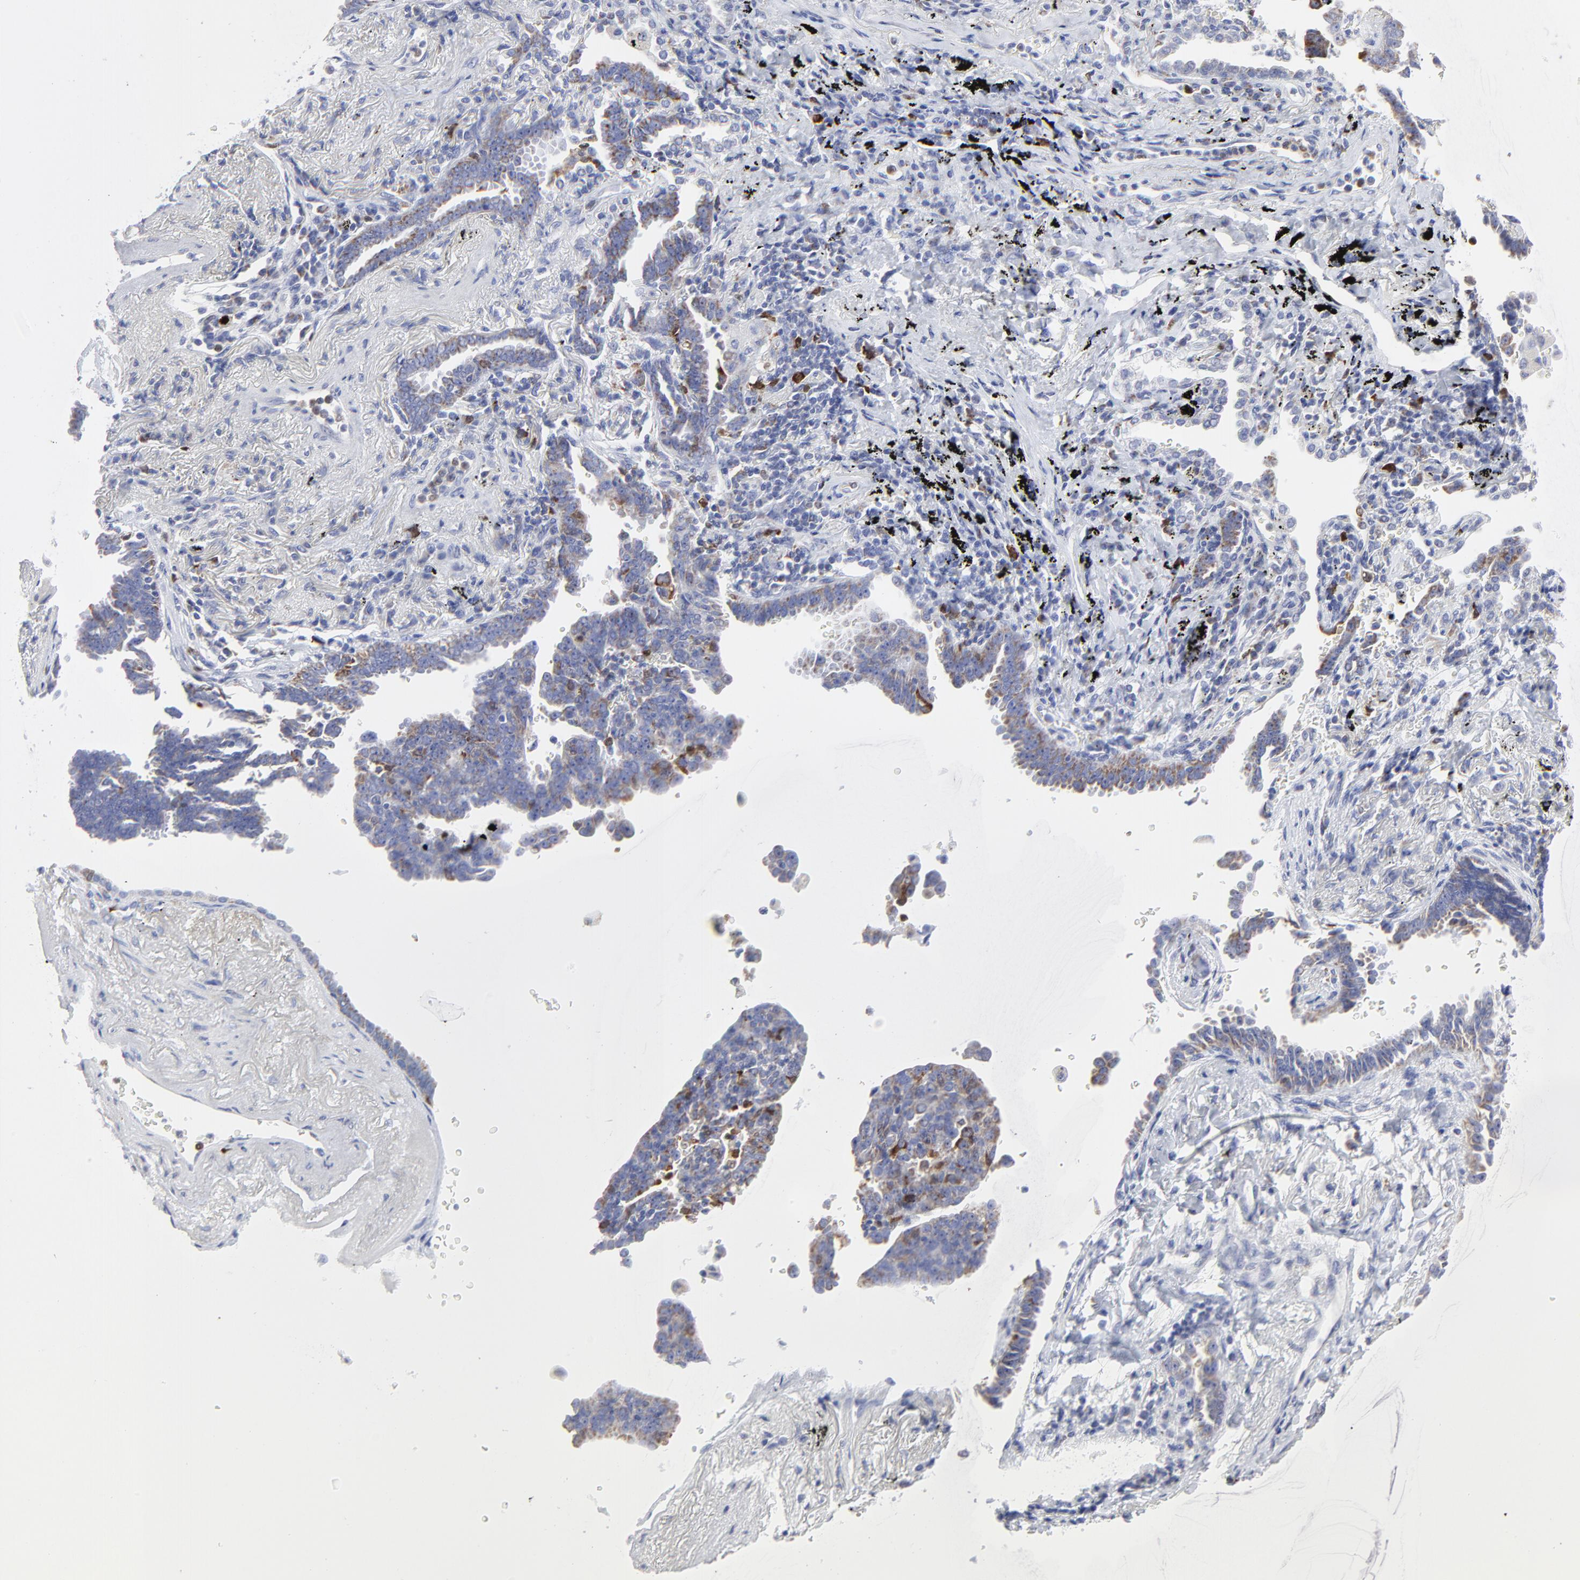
{"staining": {"intensity": "weak", "quantity": "25%-75%", "location": "cytoplasmic/membranous"}, "tissue": "lung cancer", "cell_type": "Tumor cells", "image_type": "cancer", "snomed": [{"axis": "morphology", "description": "Adenocarcinoma, NOS"}, {"axis": "topography", "description": "Lung"}], "caption": "Immunohistochemistry staining of lung cancer (adenocarcinoma), which displays low levels of weak cytoplasmic/membranous staining in approximately 25%-75% of tumor cells indicating weak cytoplasmic/membranous protein expression. The staining was performed using DAB (3,3'-diaminobenzidine) (brown) for protein detection and nuclei were counterstained in hematoxylin (blue).", "gene": "NCAPH", "patient": {"sex": "female", "age": 64}}